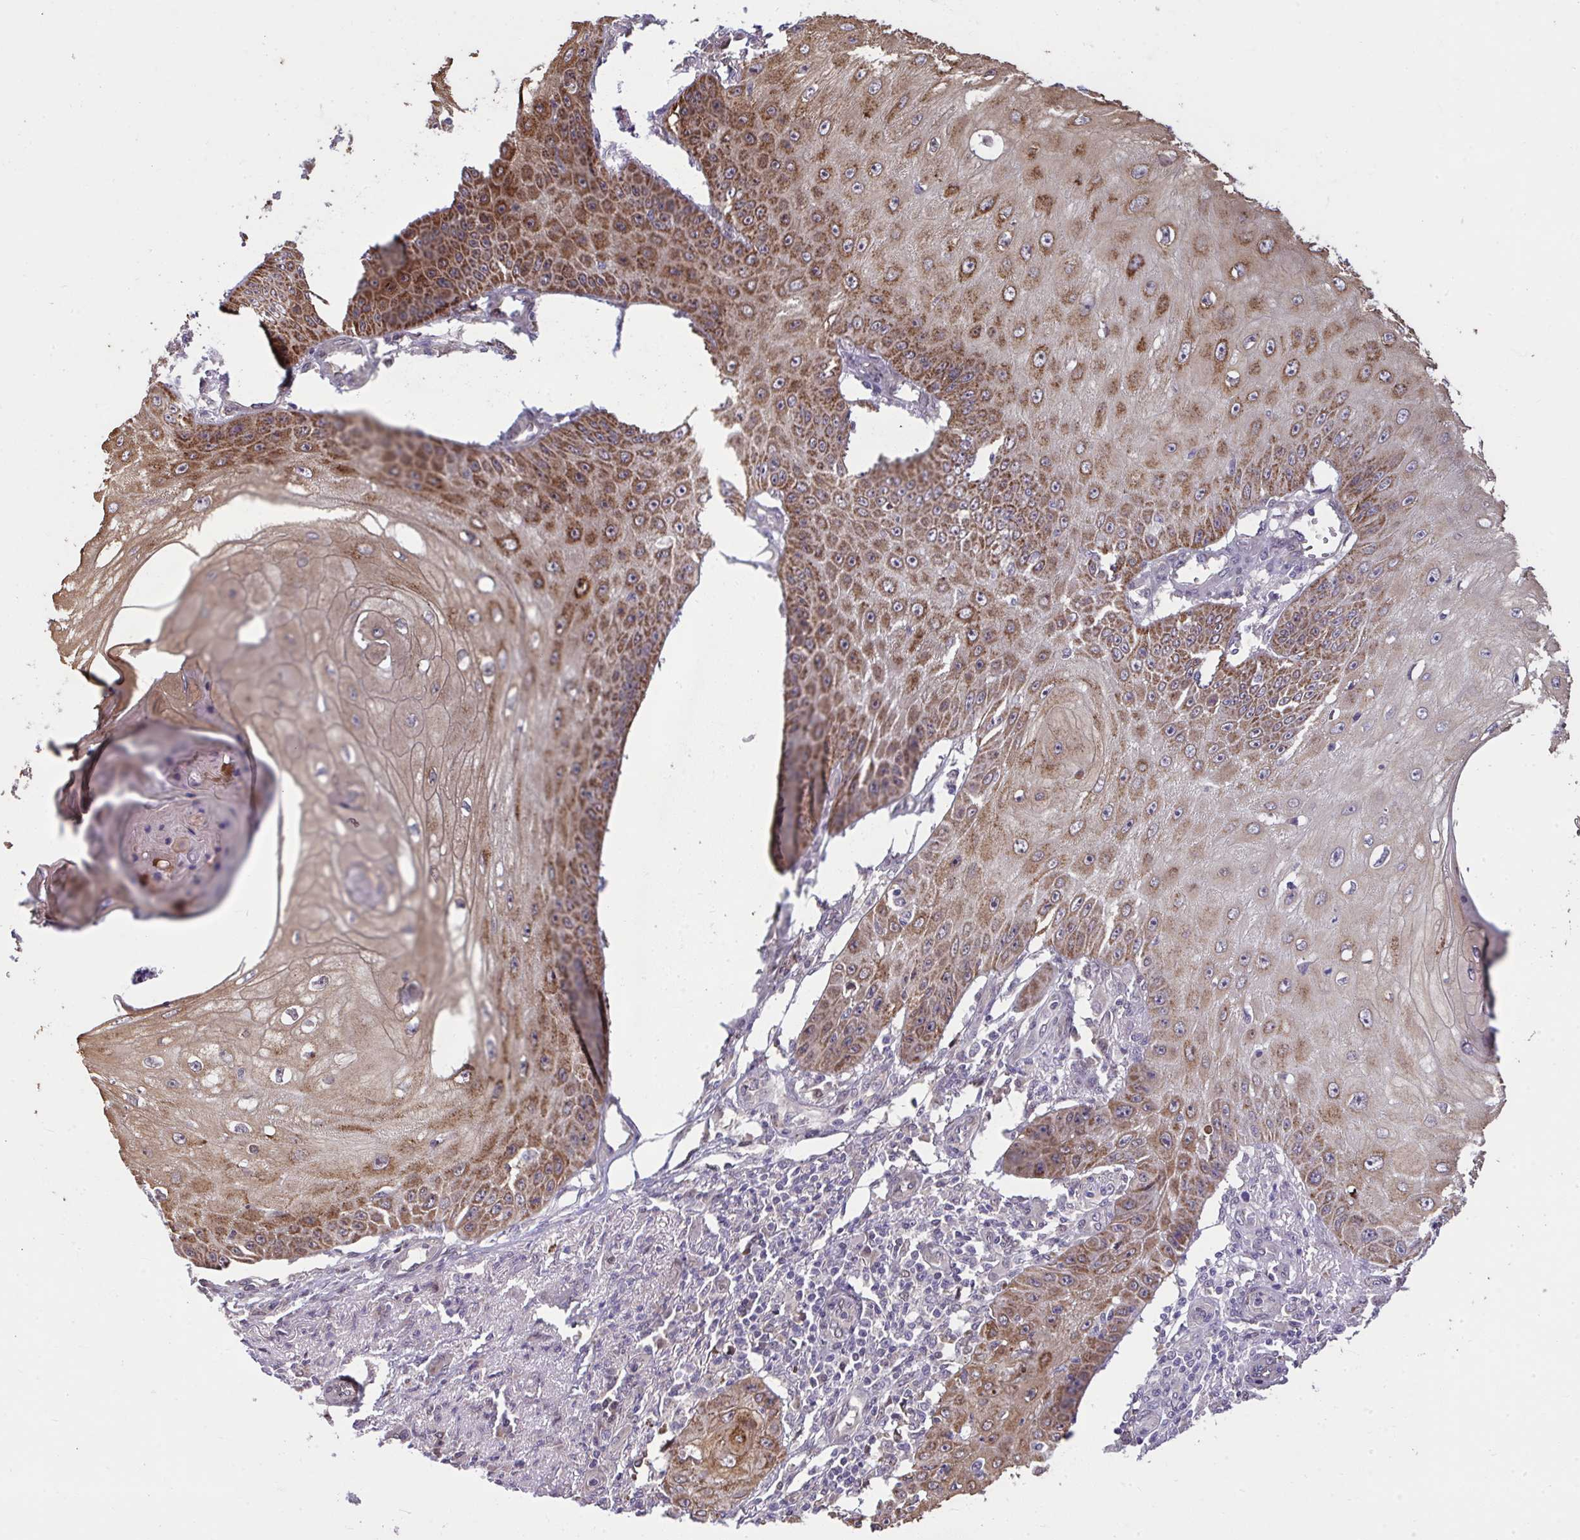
{"staining": {"intensity": "strong", "quantity": ">75%", "location": "cytoplasmic/membranous"}, "tissue": "skin cancer", "cell_type": "Tumor cells", "image_type": "cancer", "snomed": [{"axis": "morphology", "description": "Squamous cell carcinoma, NOS"}, {"axis": "topography", "description": "Skin"}], "caption": "This photomicrograph displays IHC staining of skin cancer (squamous cell carcinoma), with high strong cytoplasmic/membranous staining in approximately >75% of tumor cells.", "gene": "RDH14", "patient": {"sex": "male", "age": 70}}